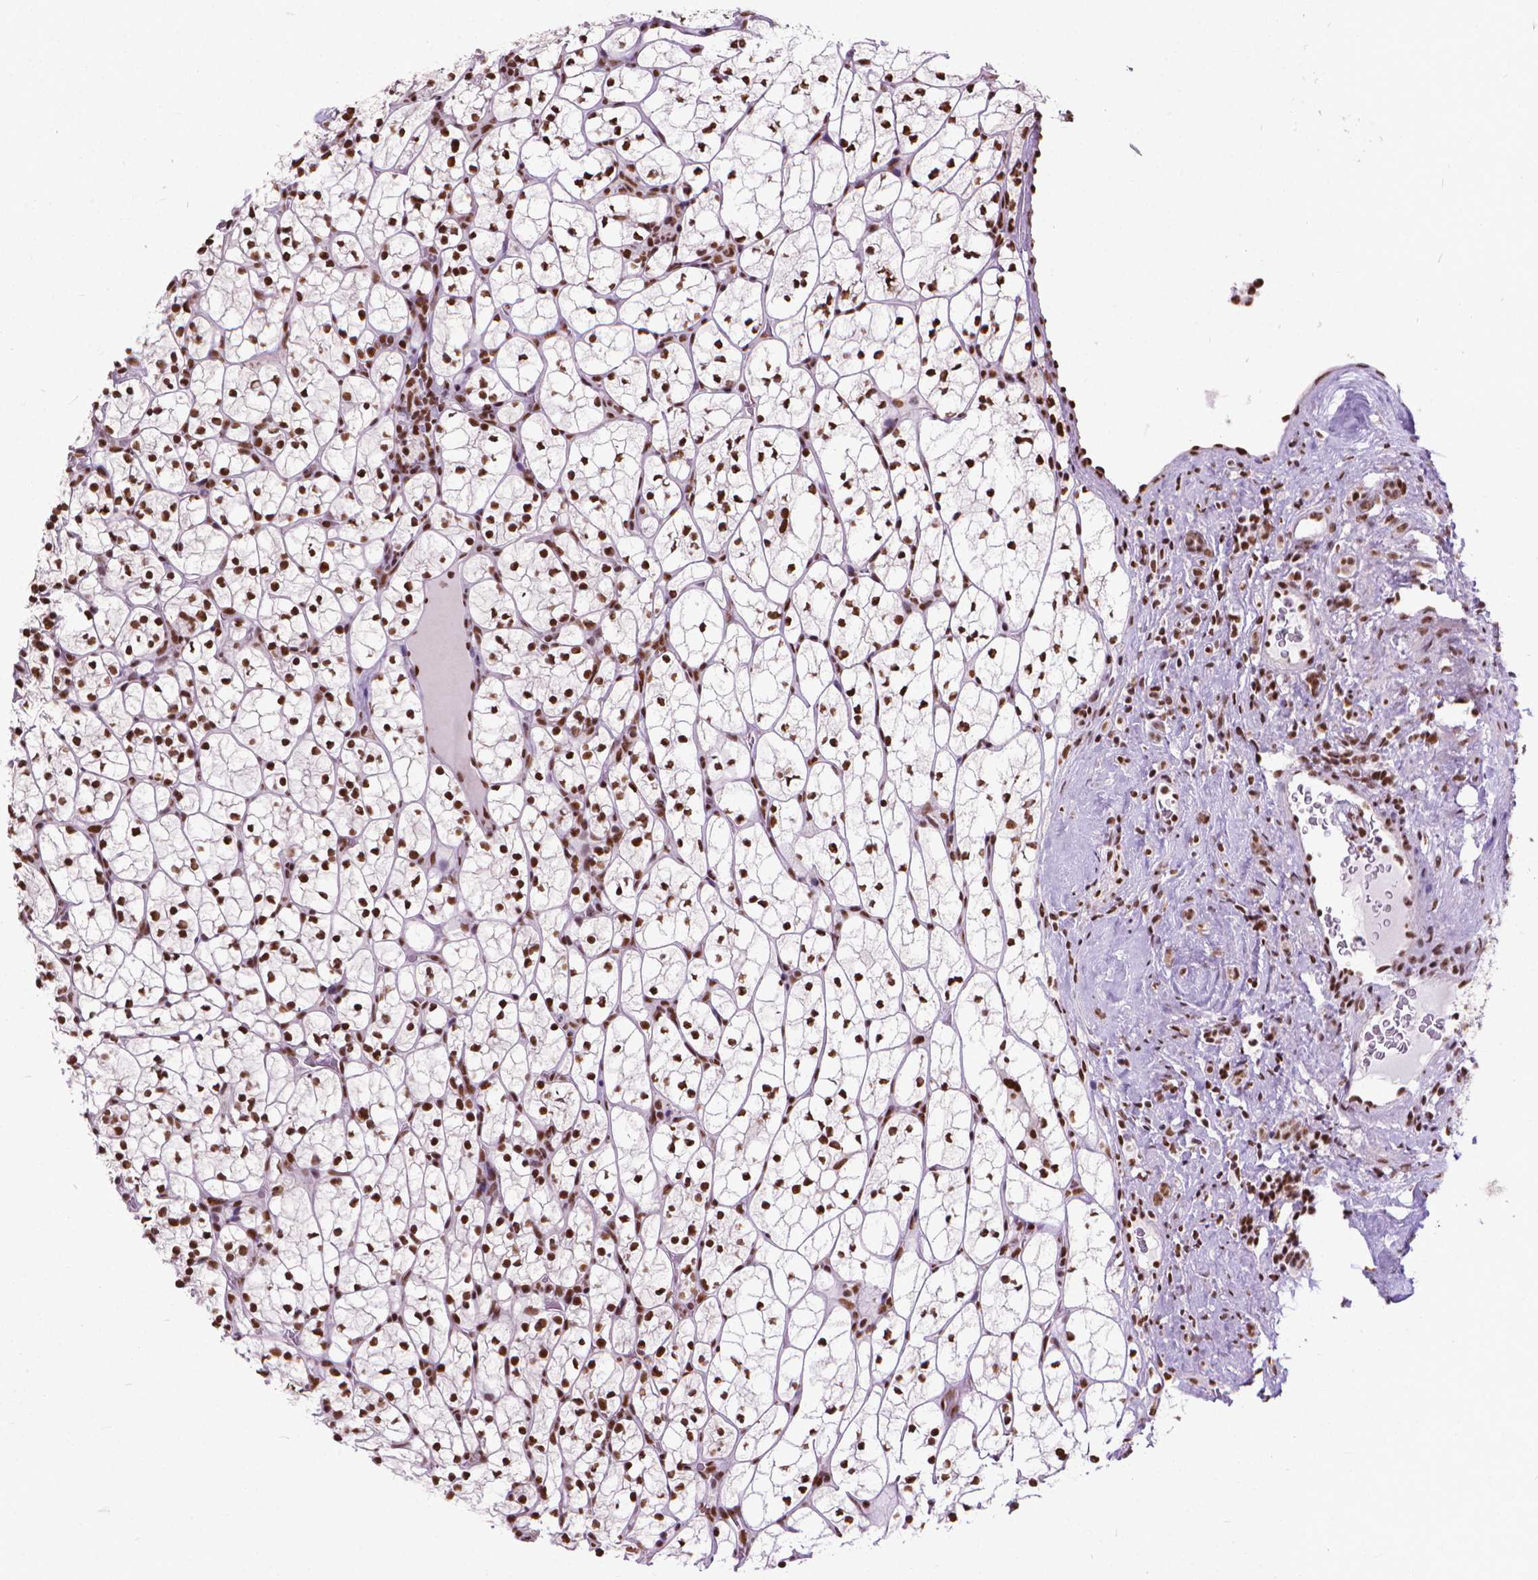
{"staining": {"intensity": "strong", "quantity": ">75%", "location": "nuclear"}, "tissue": "renal cancer", "cell_type": "Tumor cells", "image_type": "cancer", "snomed": [{"axis": "morphology", "description": "Adenocarcinoma, NOS"}, {"axis": "topography", "description": "Kidney"}], "caption": "Renal cancer was stained to show a protein in brown. There is high levels of strong nuclear positivity in approximately >75% of tumor cells.", "gene": "AKAP8", "patient": {"sex": "female", "age": 89}}